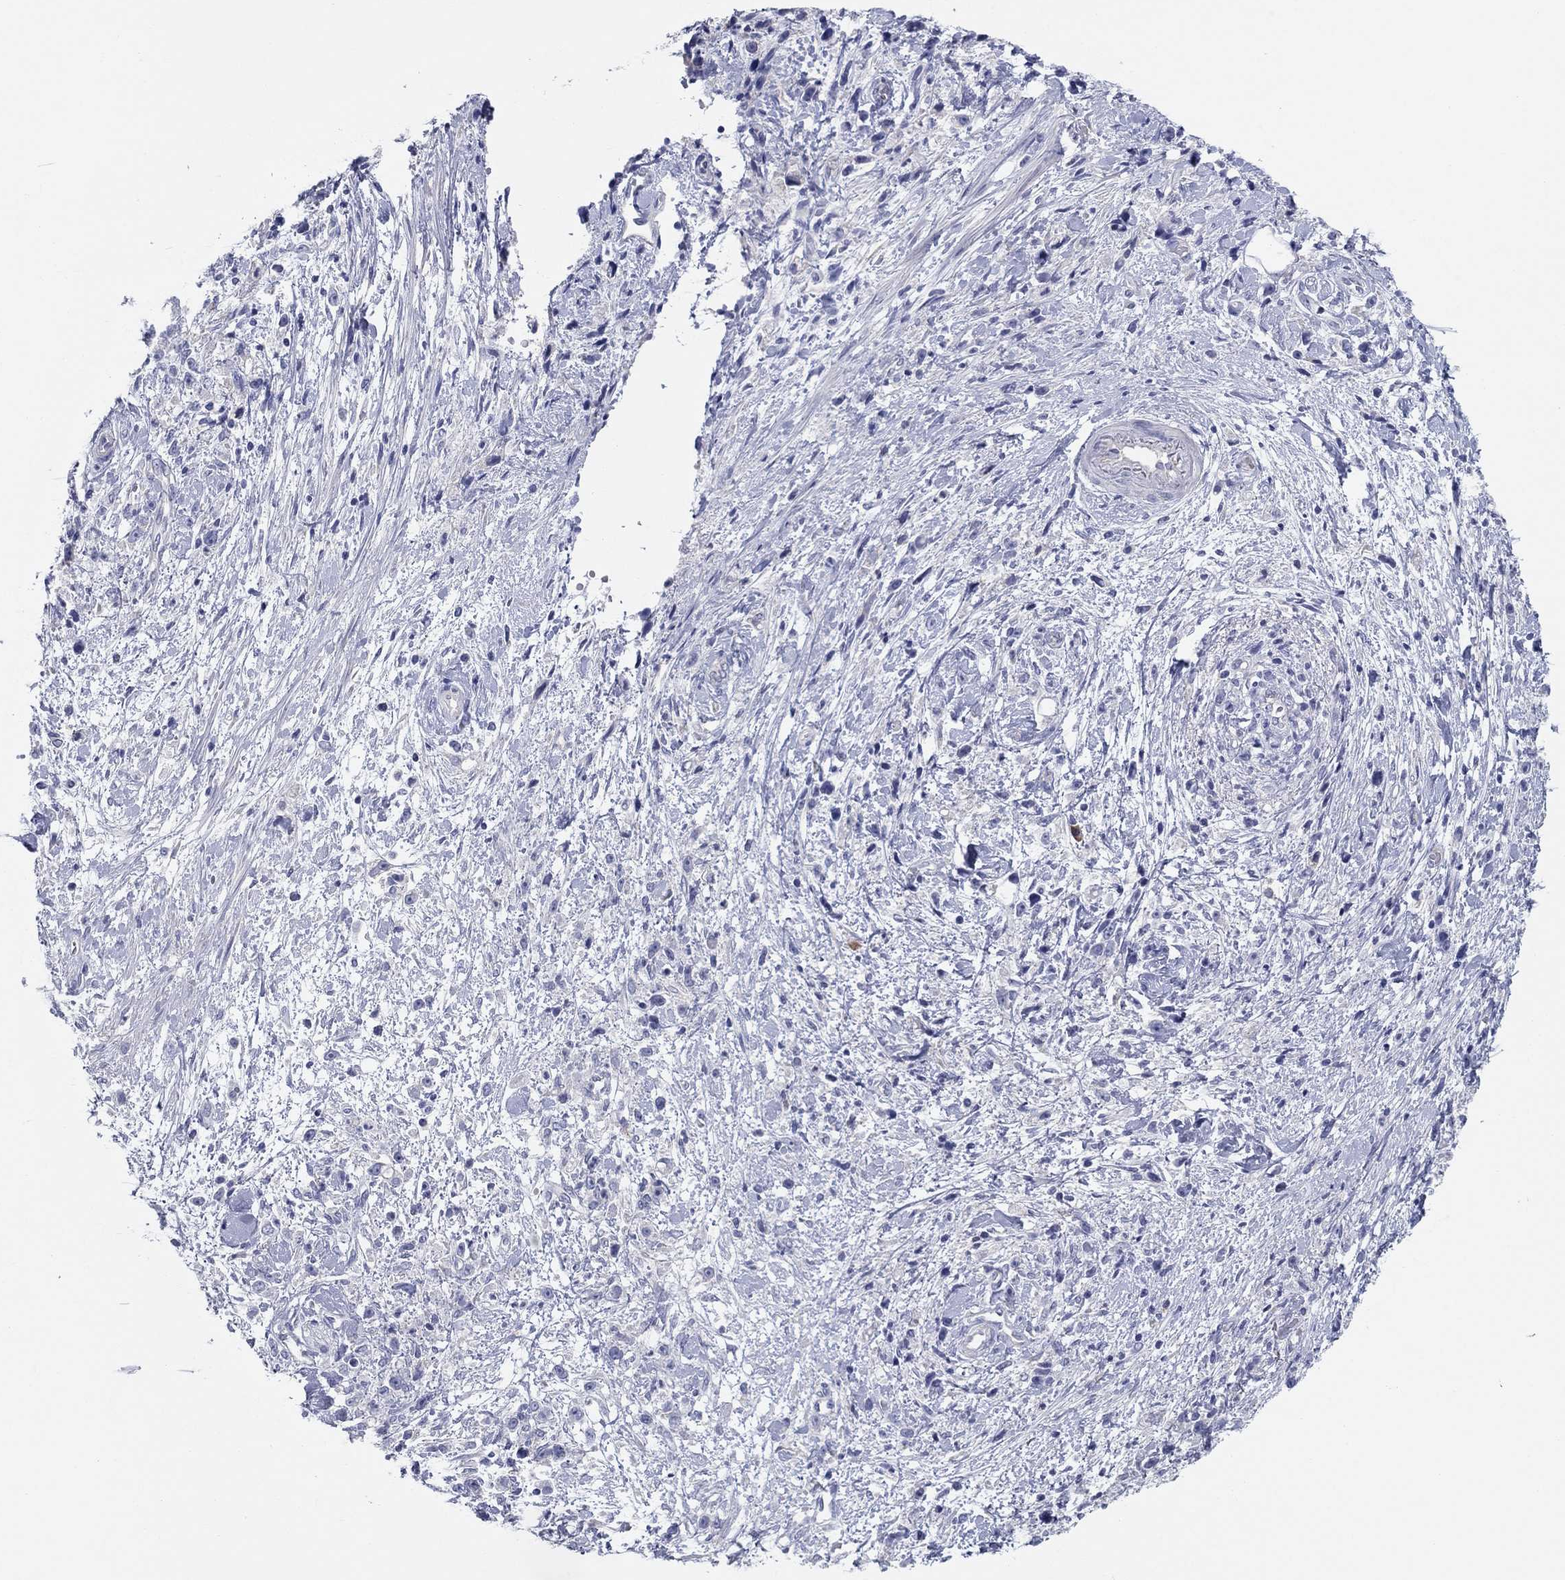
{"staining": {"intensity": "negative", "quantity": "none", "location": "none"}, "tissue": "stomach cancer", "cell_type": "Tumor cells", "image_type": "cancer", "snomed": [{"axis": "morphology", "description": "Adenocarcinoma, NOS"}, {"axis": "topography", "description": "Stomach"}], "caption": "This is an immunohistochemistry micrograph of human stomach adenocarcinoma. There is no expression in tumor cells.", "gene": "GRK7", "patient": {"sex": "female", "age": 59}}